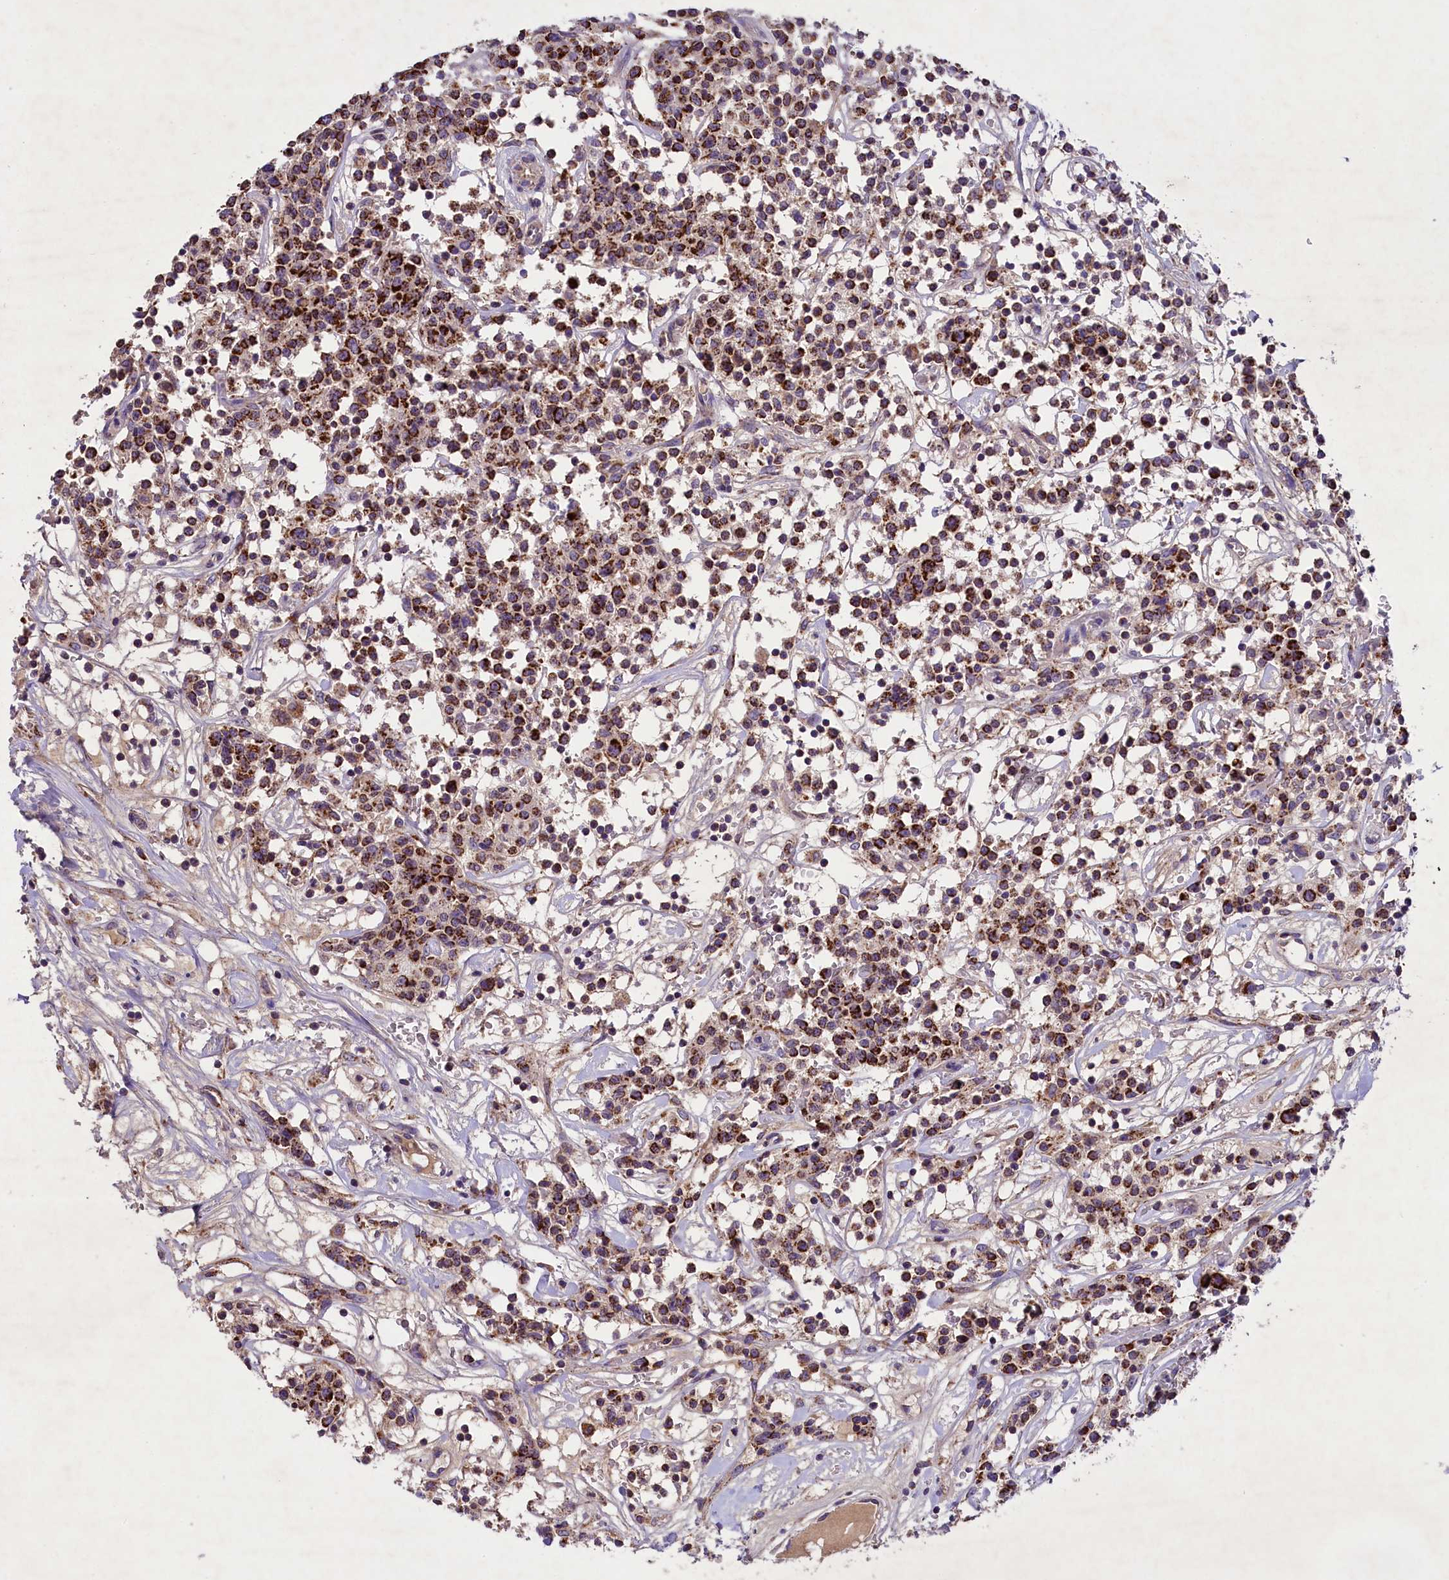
{"staining": {"intensity": "strong", "quantity": ">75%", "location": "cytoplasmic/membranous"}, "tissue": "lymphoma", "cell_type": "Tumor cells", "image_type": "cancer", "snomed": [{"axis": "morphology", "description": "Malignant lymphoma, non-Hodgkin's type, Low grade"}, {"axis": "topography", "description": "Small intestine"}], "caption": "Immunohistochemical staining of lymphoma displays high levels of strong cytoplasmic/membranous protein positivity in about >75% of tumor cells.", "gene": "PMPCB", "patient": {"sex": "female", "age": 59}}